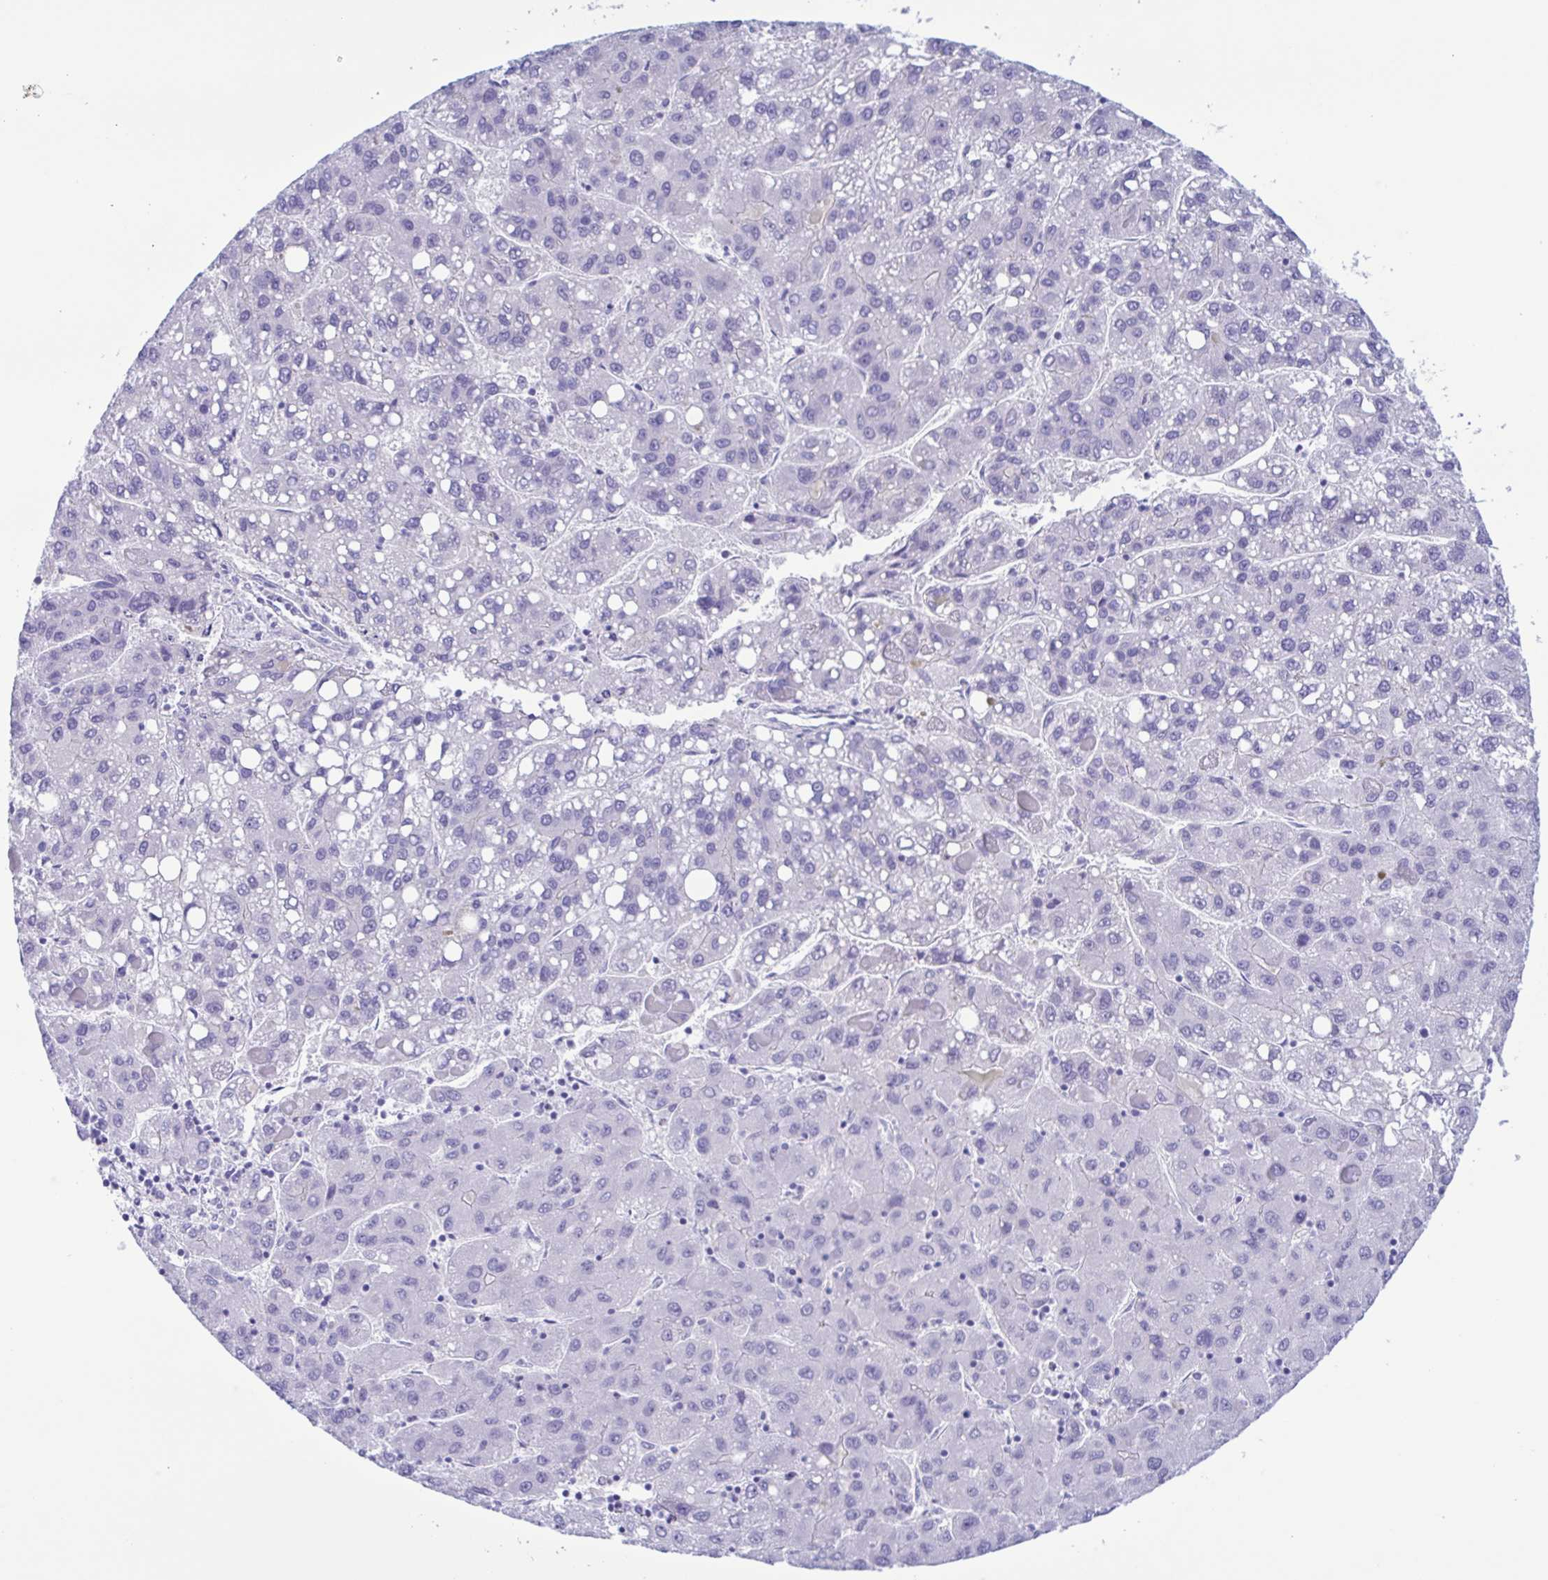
{"staining": {"intensity": "negative", "quantity": "none", "location": "none"}, "tissue": "liver cancer", "cell_type": "Tumor cells", "image_type": "cancer", "snomed": [{"axis": "morphology", "description": "Carcinoma, Hepatocellular, NOS"}, {"axis": "topography", "description": "Liver"}], "caption": "DAB immunohistochemical staining of human liver cancer (hepatocellular carcinoma) displays no significant expression in tumor cells.", "gene": "TSPY2", "patient": {"sex": "female", "age": 82}}